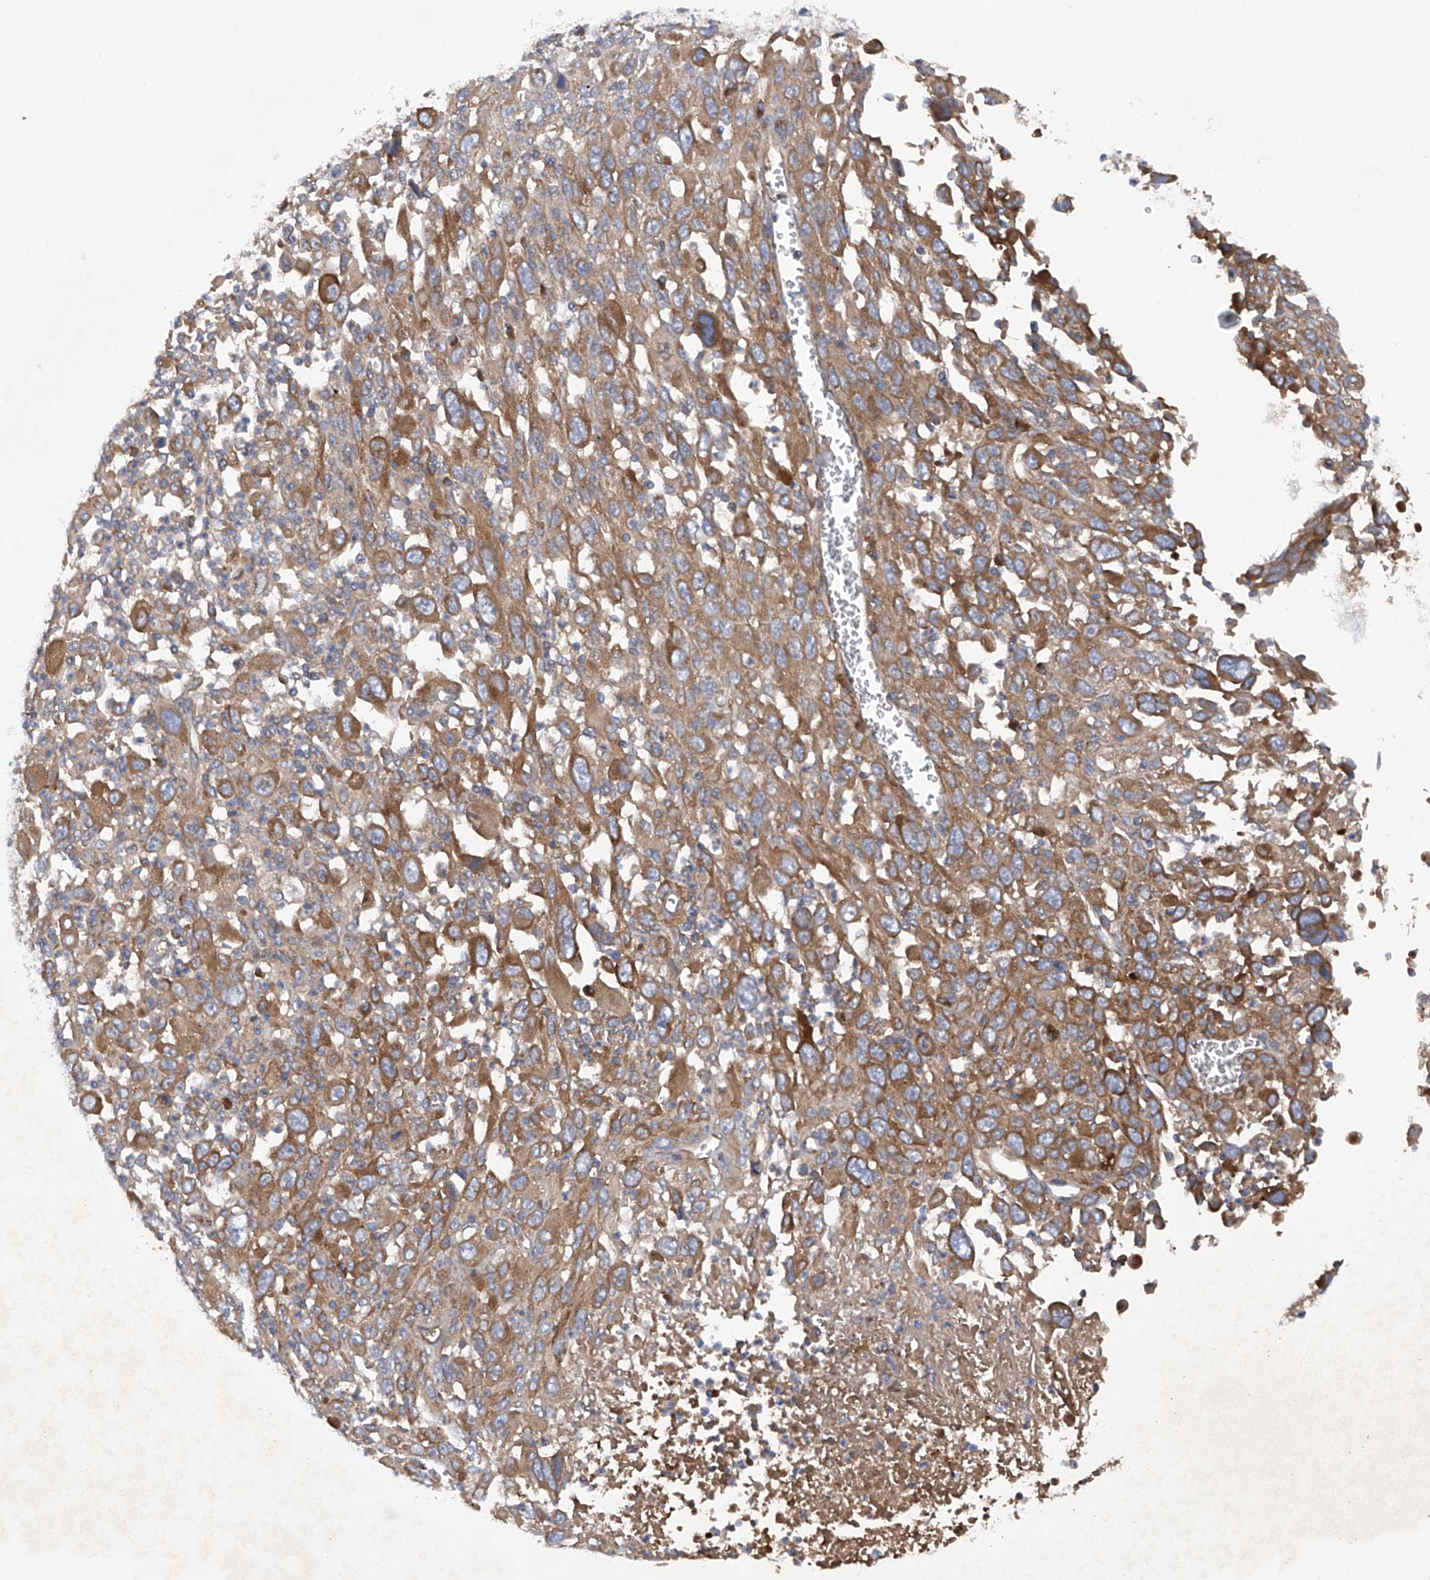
{"staining": {"intensity": "moderate", "quantity": ">75%", "location": "cytoplasmic/membranous"}, "tissue": "melanoma", "cell_type": "Tumor cells", "image_type": "cancer", "snomed": [{"axis": "morphology", "description": "Malignant melanoma, Metastatic site"}, {"axis": "topography", "description": "Skin"}], "caption": "Immunohistochemistry photomicrograph of human malignant melanoma (metastatic site) stained for a protein (brown), which exhibits medium levels of moderate cytoplasmic/membranous staining in approximately >75% of tumor cells.", "gene": "ASCC3", "patient": {"sex": "female", "age": 56}}